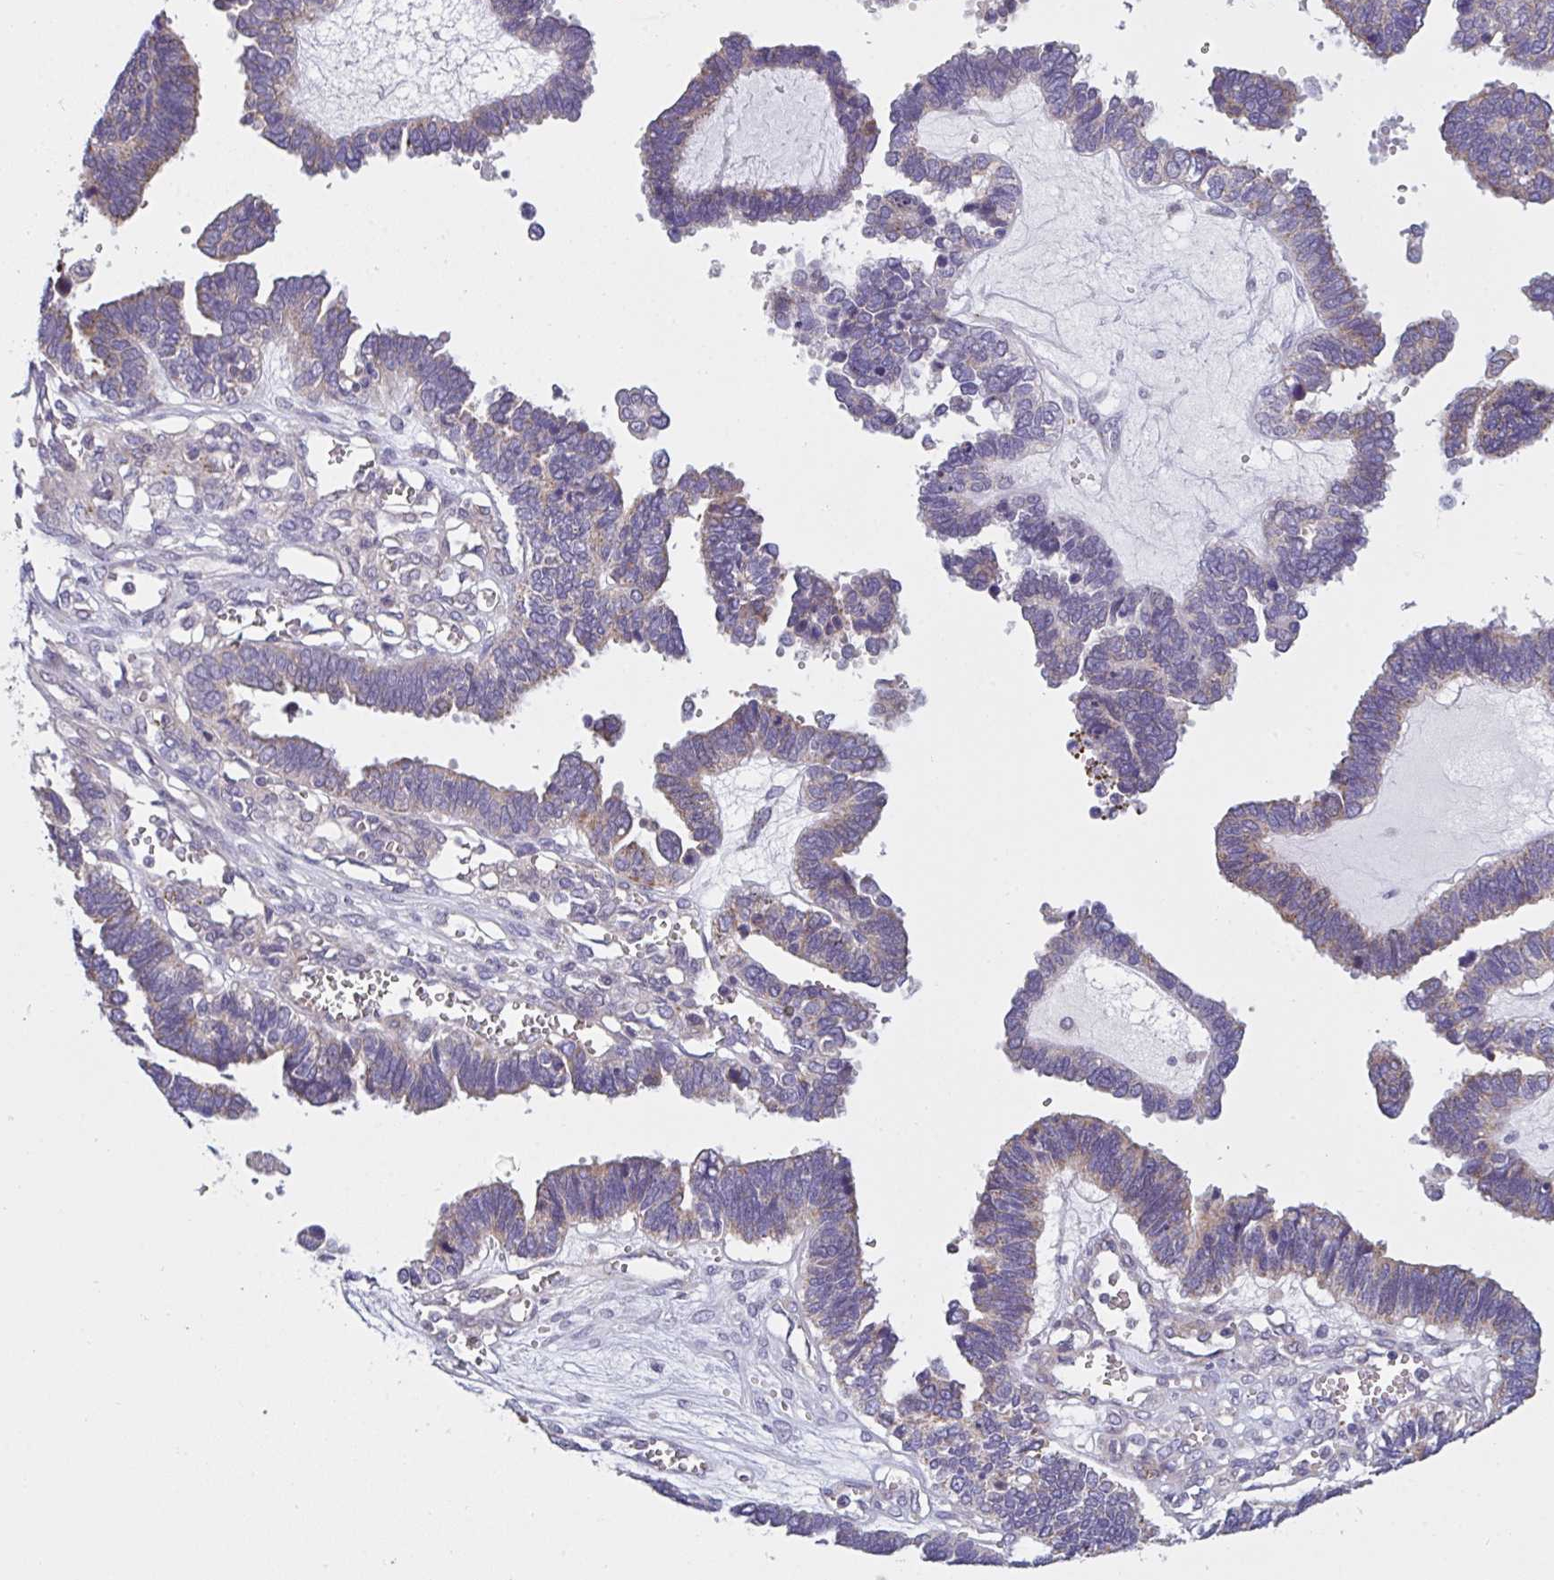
{"staining": {"intensity": "weak", "quantity": "25%-75%", "location": "cytoplasmic/membranous"}, "tissue": "ovarian cancer", "cell_type": "Tumor cells", "image_type": "cancer", "snomed": [{"axis": "morphology", "description": "Cystadenocarcinoma, serous, NOS"}, {"axis": "topography", "description": "Ovary"}], "caption": "This is a micrograph of immunohistochemistry (IHC) staining of serous cystadenocarcinoma (ovarian), which shows weak staining in the cytoplasmic/membranous of tumor cells.", "gene": "MRPS2", "patient": {"sex": "female", "age": 51}}